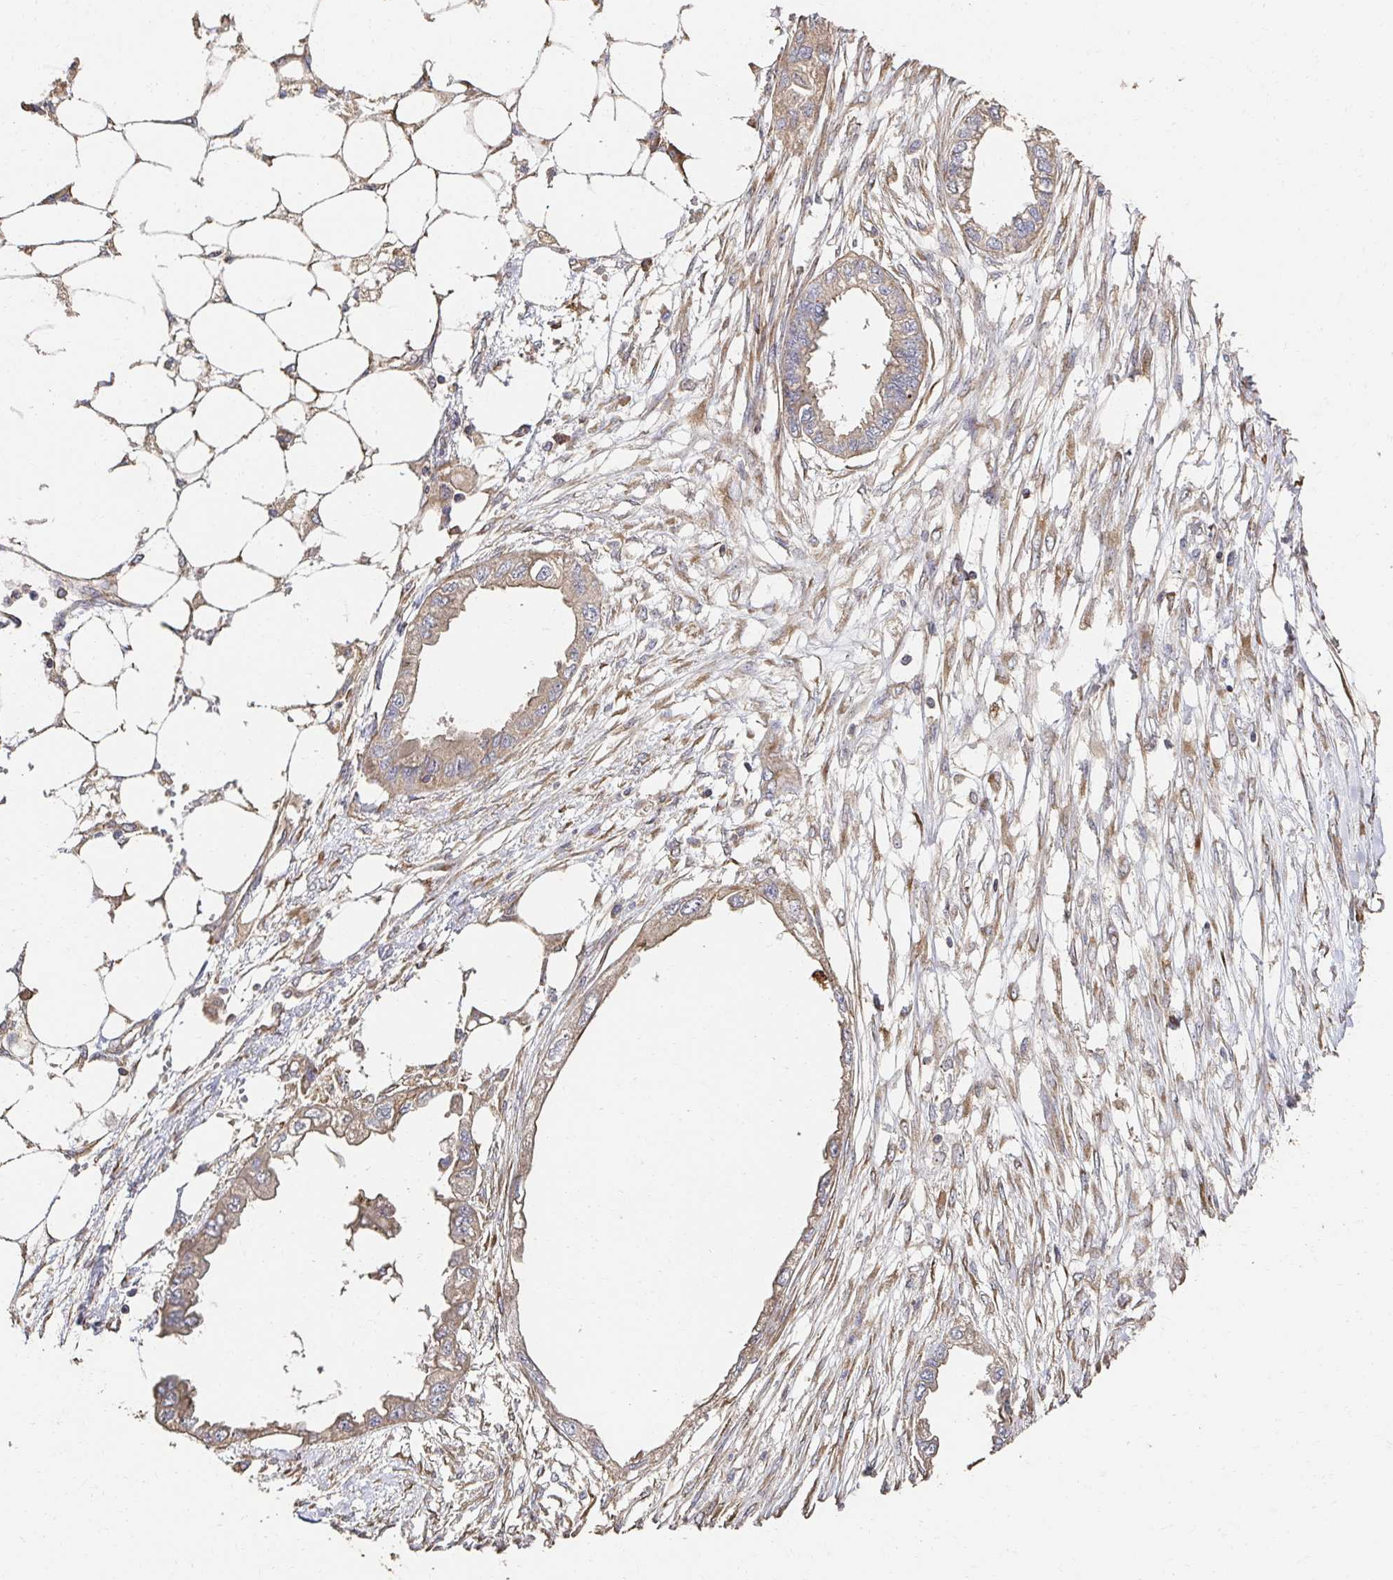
{"staining": {"intensity": "weak", "quantity": "25%-75%", "location": "cytoplasmic/membranous"}, "tissue": "endometrial cancer", "cell_type": "Tumor cells", "image_type": "cancer", "snomed": [{"axis": "morphology", "description": "Adenocarcinoma, NOS"}, {"axis": "morphology", "description": "Adenocarcinoma, metastatic, NOS"}, {"axis": "topography", "description": "Adipose tissue"}, {"axis": "topography", "description": "Endometrium"}], "caption": "A high-resolution photomicrograph shows immunohistochemistry (IHC) staining of metastatic adenocarcinoma (endometrial), which exhibits weak cytoplasmic/membranous staining in about 25%-75% of tumor cells.", "gene": "APBB1", "patient": {"sex": "female", "age": 67}}